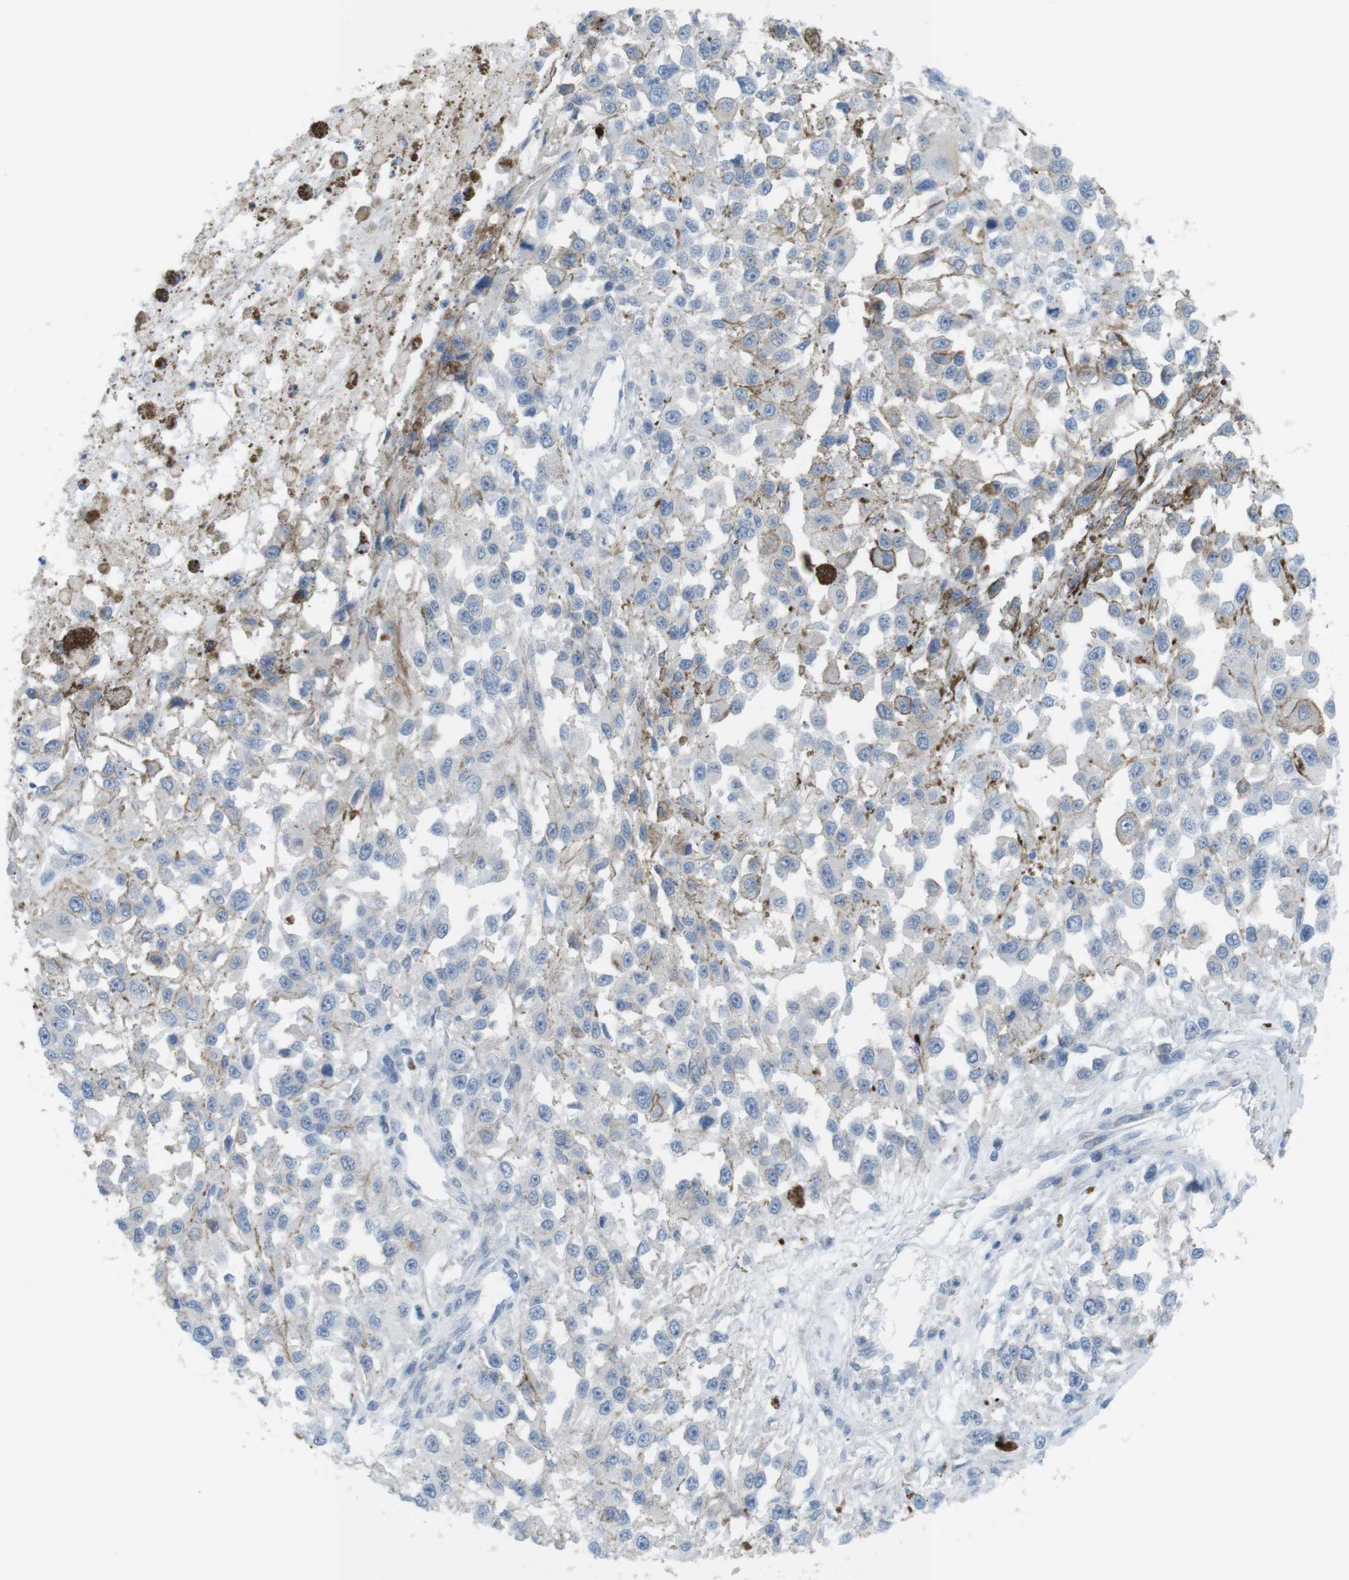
{"staining": {"intensity": "negative", "quantity": "none", "location": "none"}, "tissue": "melanoma", "cell_type": "Tumor cells", "image_type": "cancer", "snomed": [{"axis": "morphology", "description": "Malignant melanoma, Metastatic site"}, {"axis": "topography", "description": "Lymph node"}], "caption": "This micrograph is of melanoma stained with IHC to label a protein in brown with the nuclei are counter-stained blue. There is no expression in tumor cells.", "gene": "MYH9", "patient": {"sex": "male", "age": 59}}